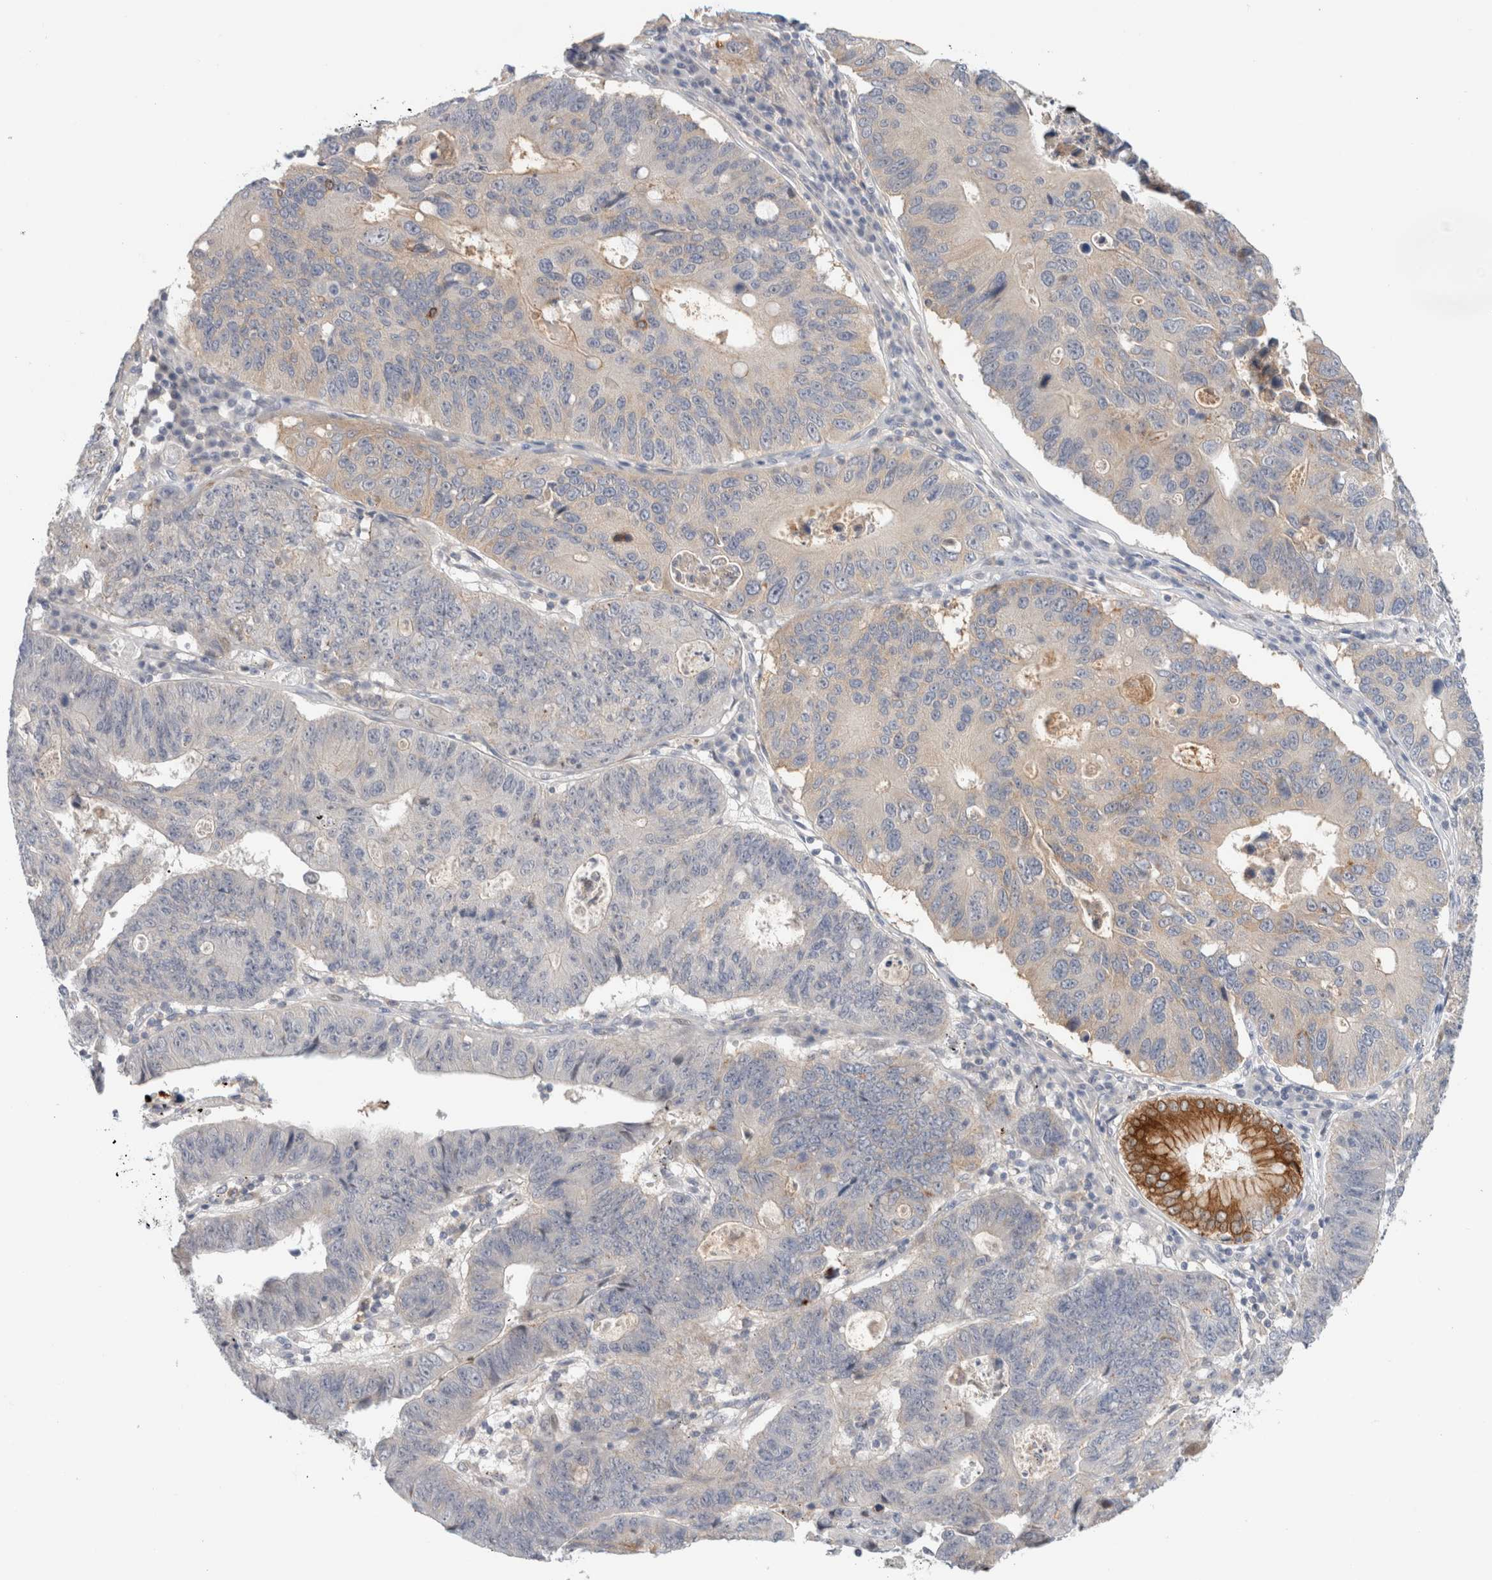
{"staining": {"intensity": "weak", "quantity": "<25%", "location": "cytoplasmic/membranous"}, "tissue": "stomach cancer", "cell_type": "Tumor cells", "image_type": "cancer", "snomed": [{"axis": "morphology", "description": "Adenocarcinoma, NOS"}, {"axis": "topography", "description": "Stomach"}], "caption": "The image demonstrates no staining of tumor cells in adenocarcinoma (stomach).", "gene": "SDR16C5", "patient": {"sex": "male", "age": 59}}